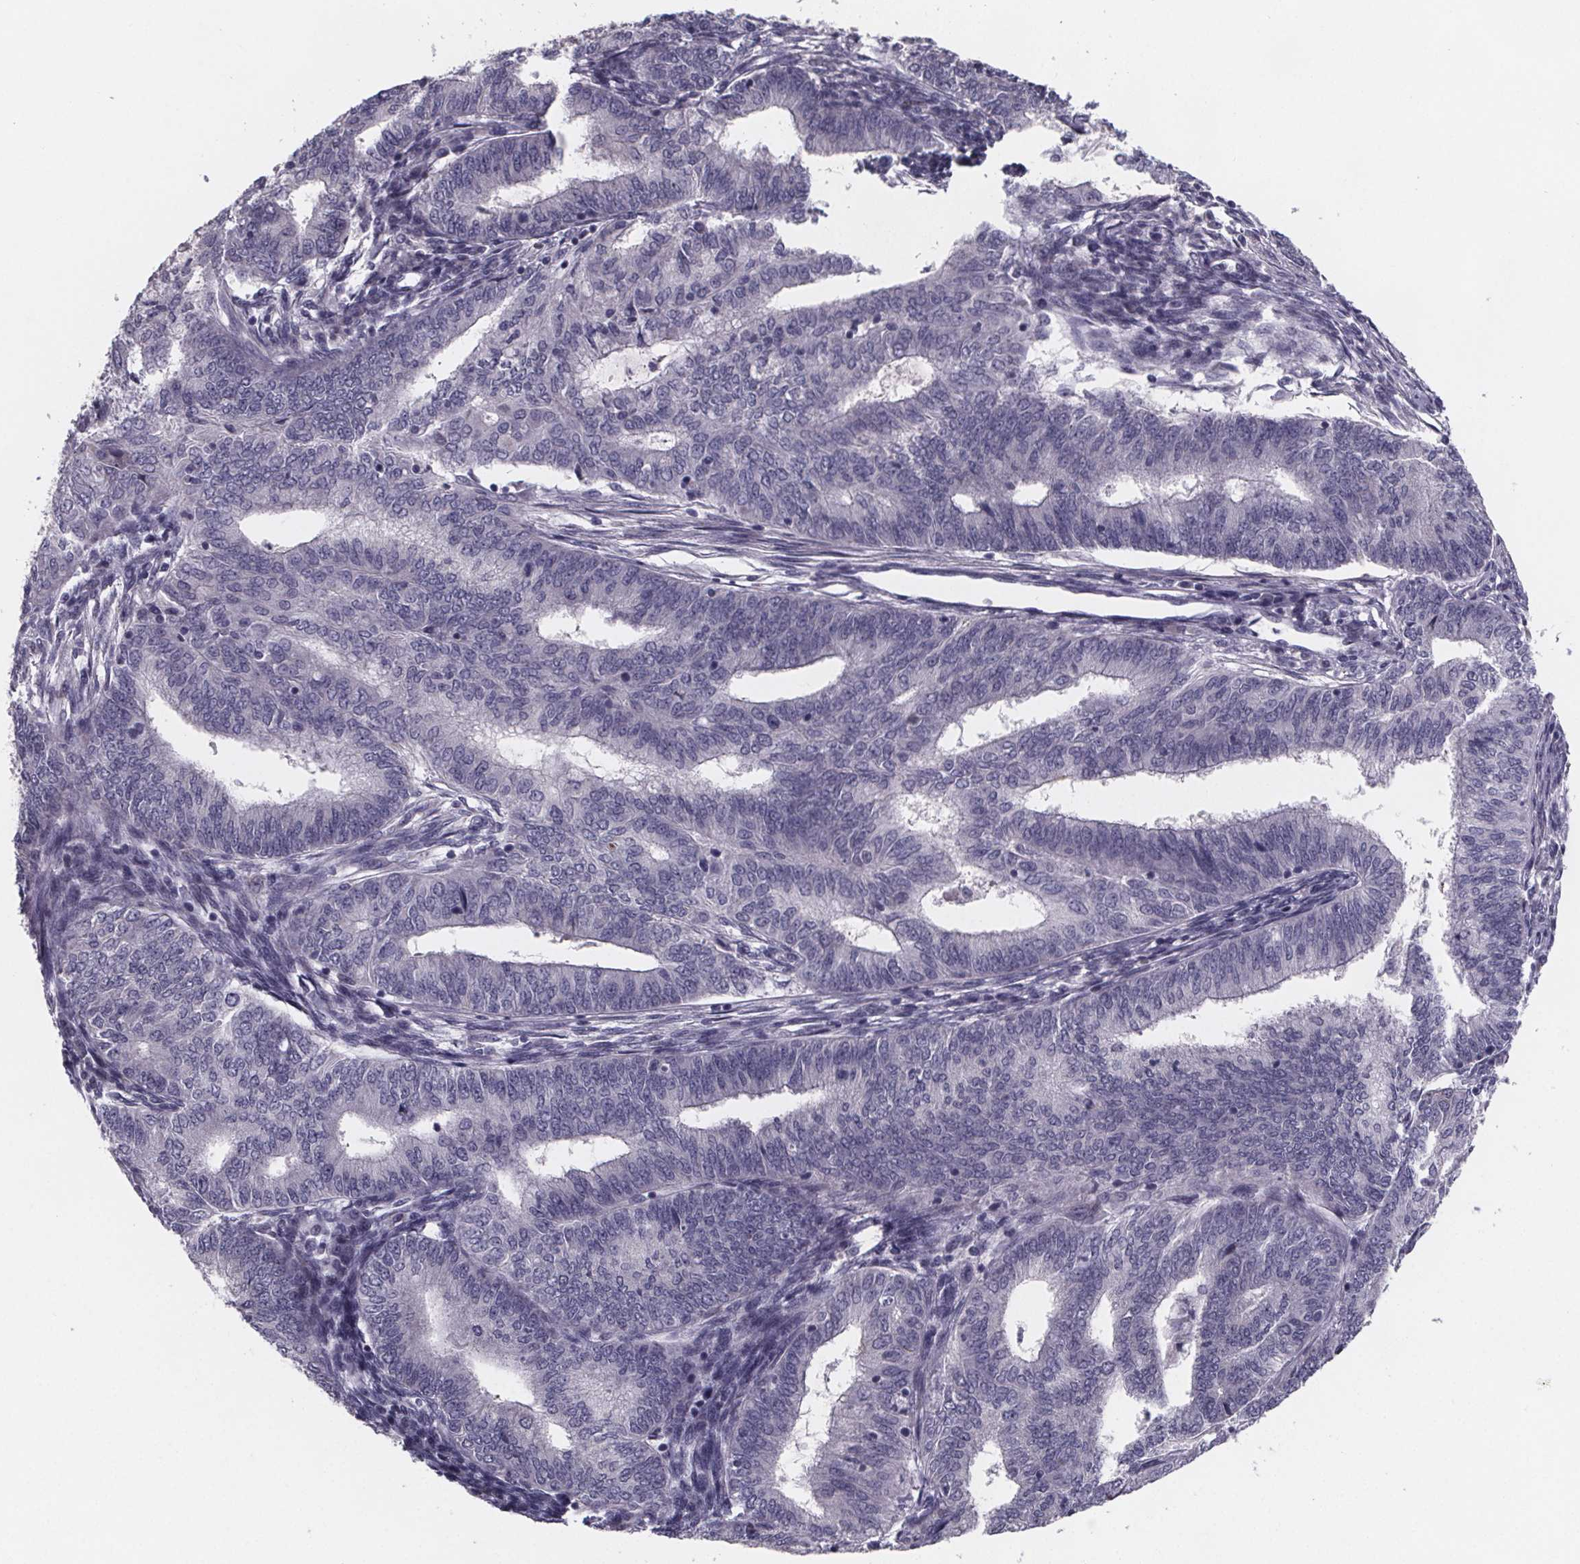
{"staining": {"intensity": "negative", "quantity": "none", "location": "none"}, "tissue": "endometrial cancer", "cell_type": "Tumor cells", "image_type": "cancer", "snomed": [{"axis": "morphology", "description": "Adenocarcinoma, NOS"}, {"axis": "topography", "description": "Endometrium"}], "caption": "Immunohistochemistry image of human endometrial adenocarcinoma stained for a protein (brown), which displays no positivity in tumor cells.", "gene": "PAH", "patient": {"sex": "female", "age": 62}}